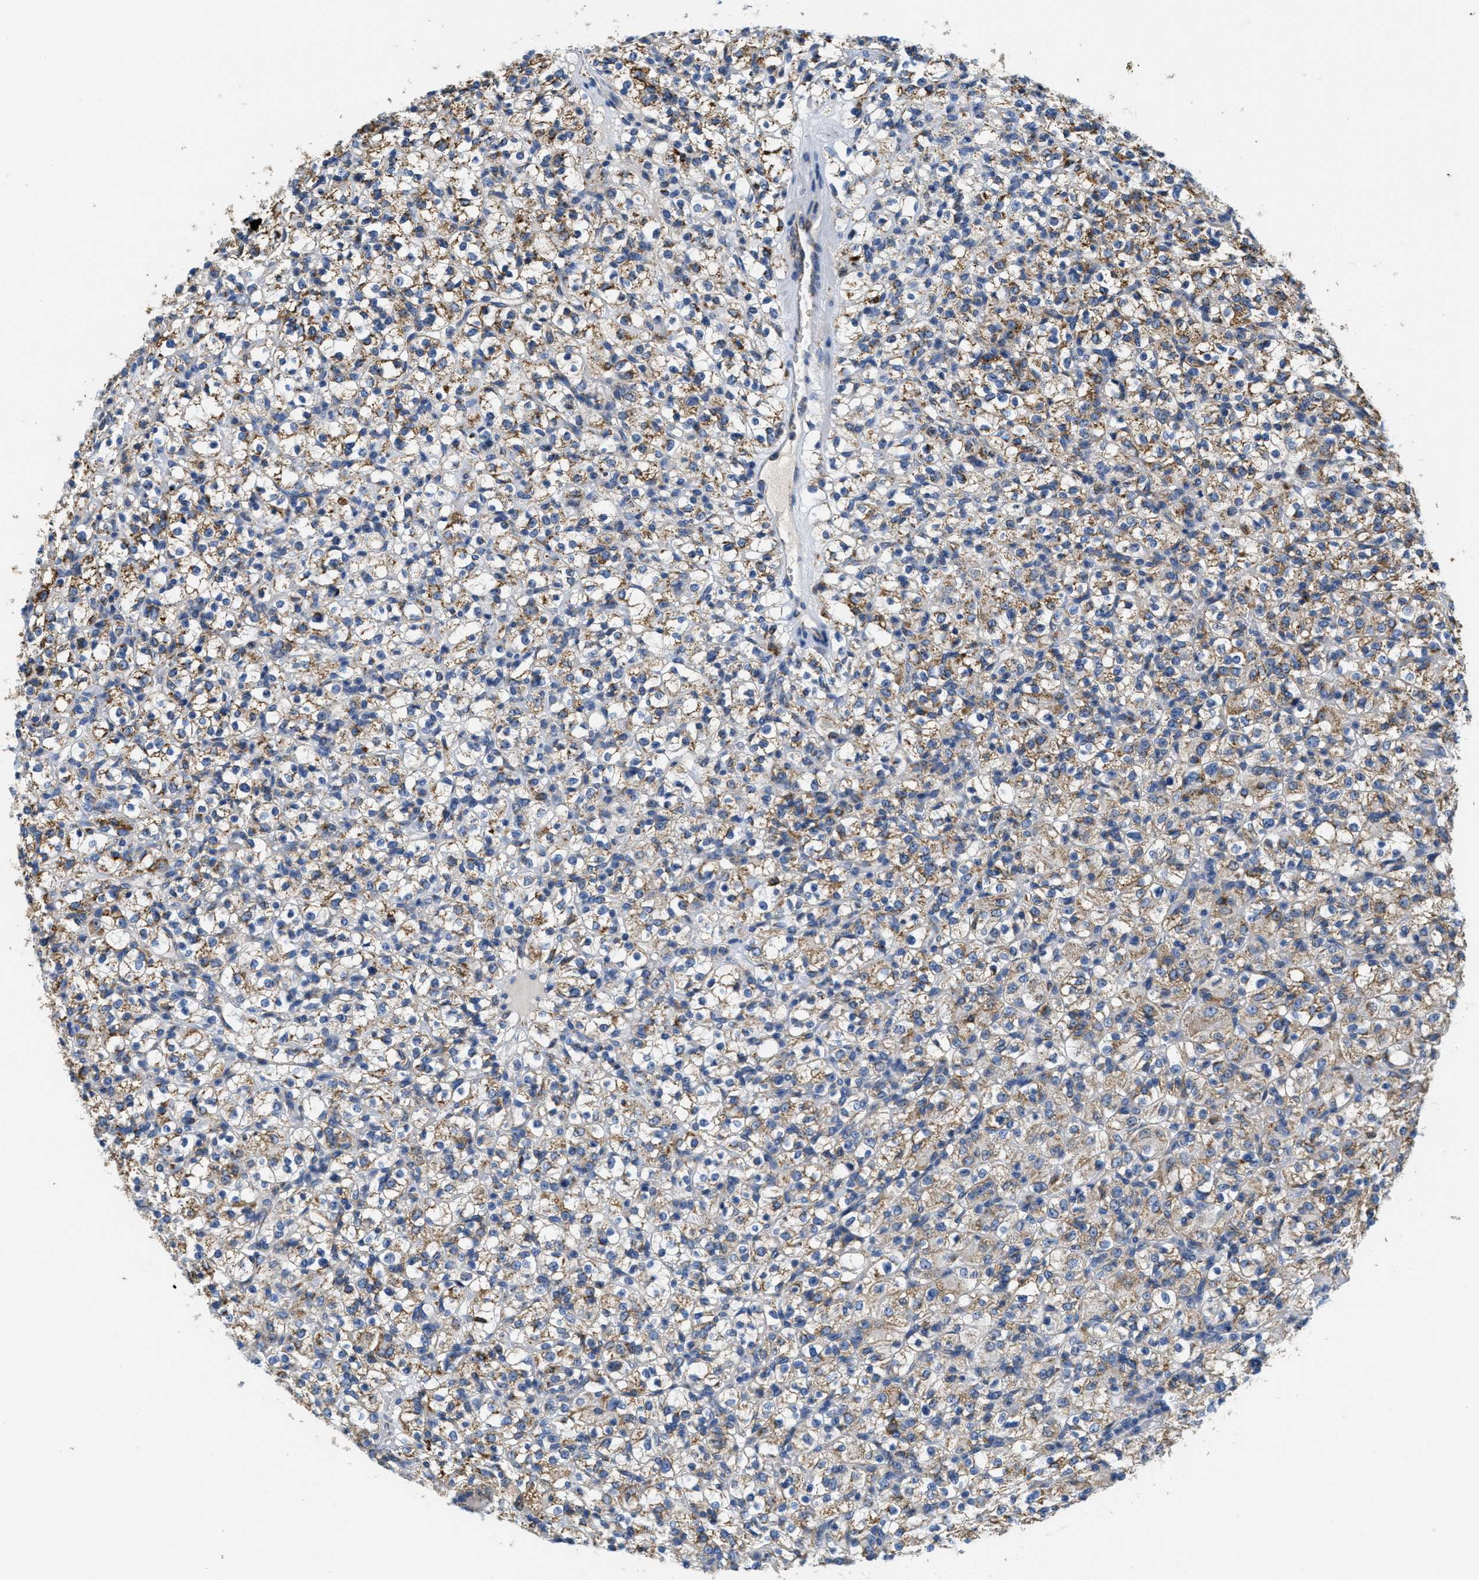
{"staining": {"intensity": "moderate", "quantity": ">75%", "location": "cytoplasmic/membranous"}, "tissue": "renal cancer", "cell_type": "Tumor cells", "image_type": "cancer", "snomed": [{"axis": "morphology", "description": "Normal tissue, NOS"}, {"axis": "morphology", "description": "Adenocarcinoma, NOS"}, {"axis": "topography", "description": "Kidney"}], "caption": "A histopathology image of adenocarcinoma (renal) stained for a protein exhibits moderate cytoplasmic/membranous brown staining in tumor cells.", "gene": "KCNJ5", "patient": {"sex": "female", "age": 72}}